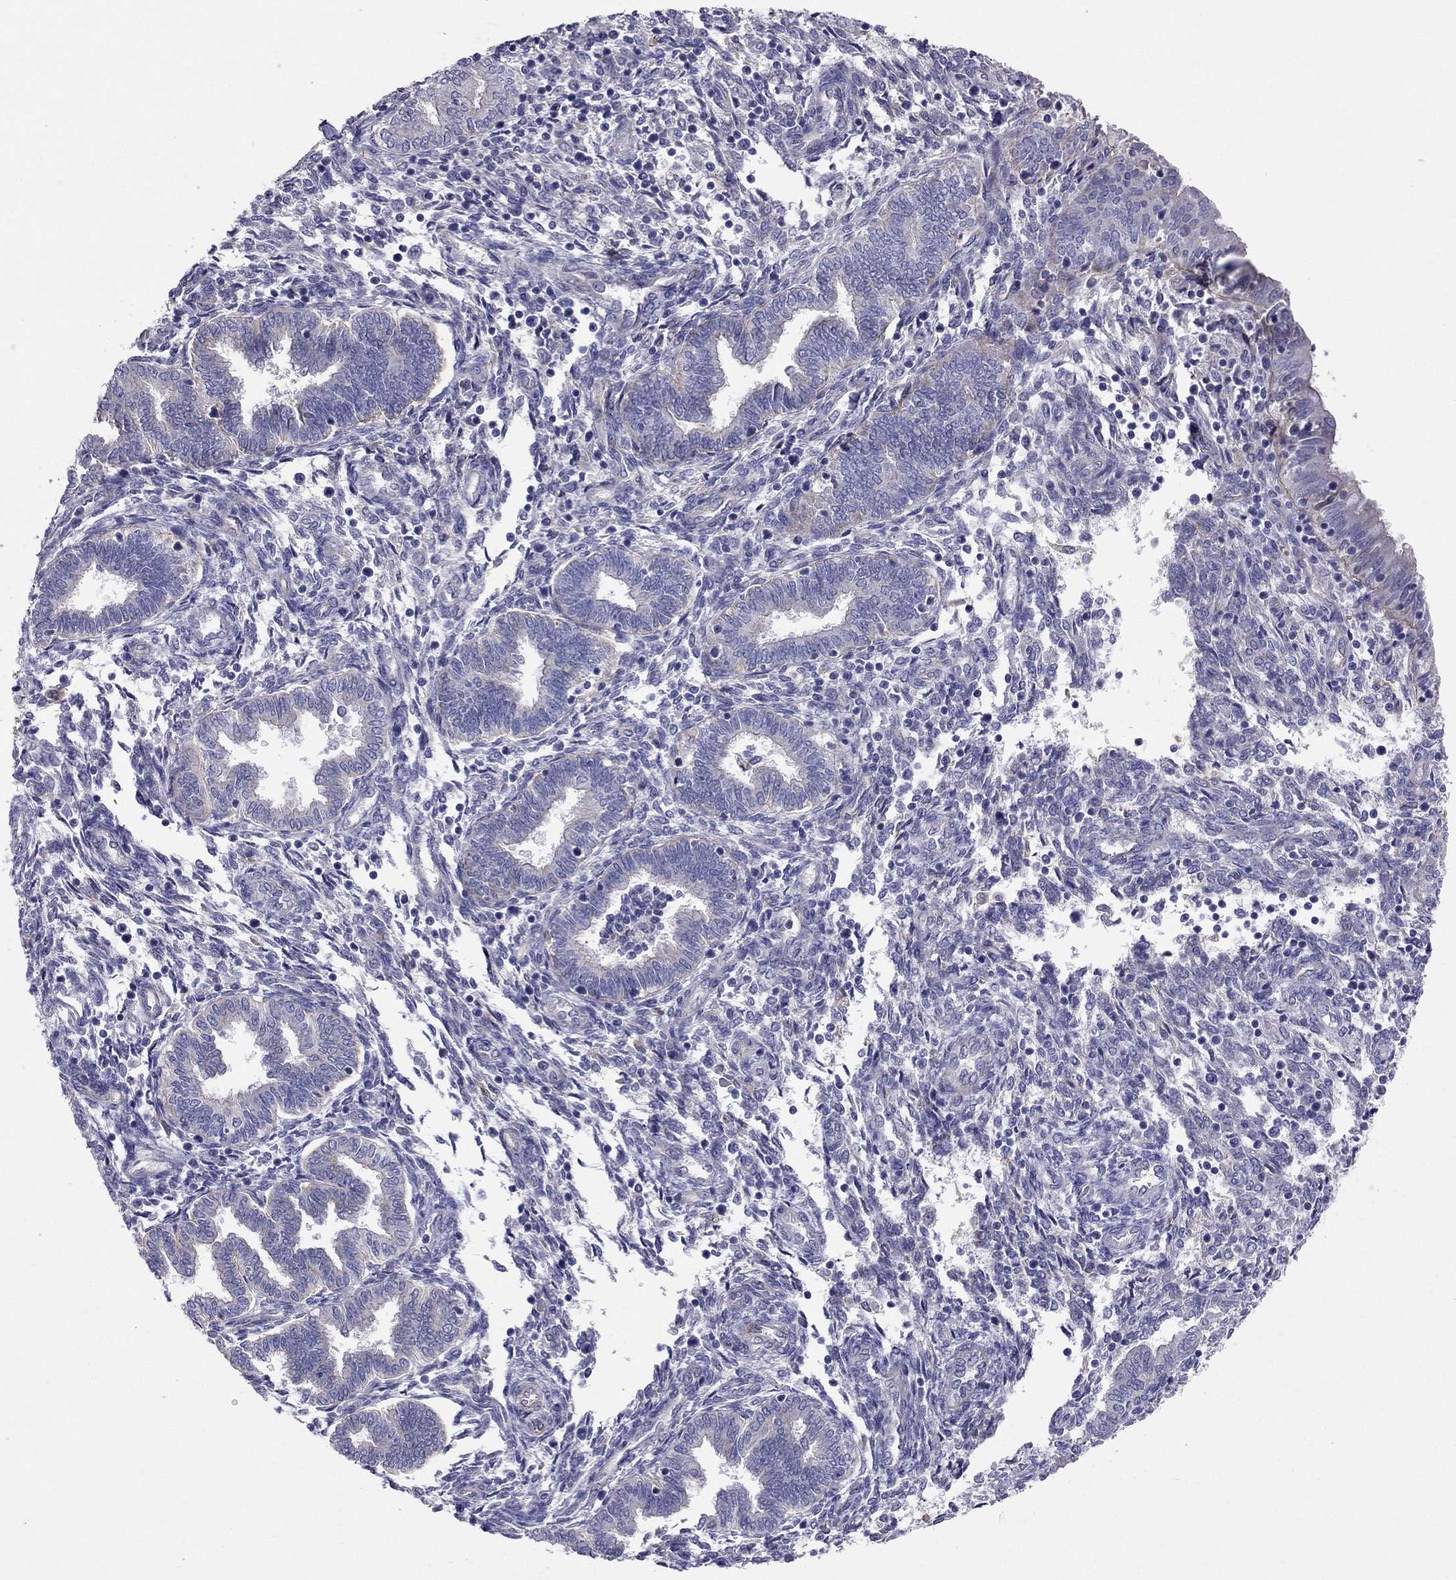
{"staining": {"intensity": "negative", "quantity": "none", "location": "none"}, "tissue": "endometrium", "cell_type": "Cells in endometrial stroma", "image_type": "normal", "snomed": [{"axis": "morphology", "description": "Normal tissue, NOS"}, {"axis": "topography", "description": "Endometrium"}], "caption": "An IHC image of normal endometrium is shown. There is no staining in cells in endometrial stroma of endometrium. (DAB immunohistochemistry (IHC) visualized using brightfield microscopy, high magnification).", "gene": "ENOX1", "patient": {"sex": "female", "age": 42}}